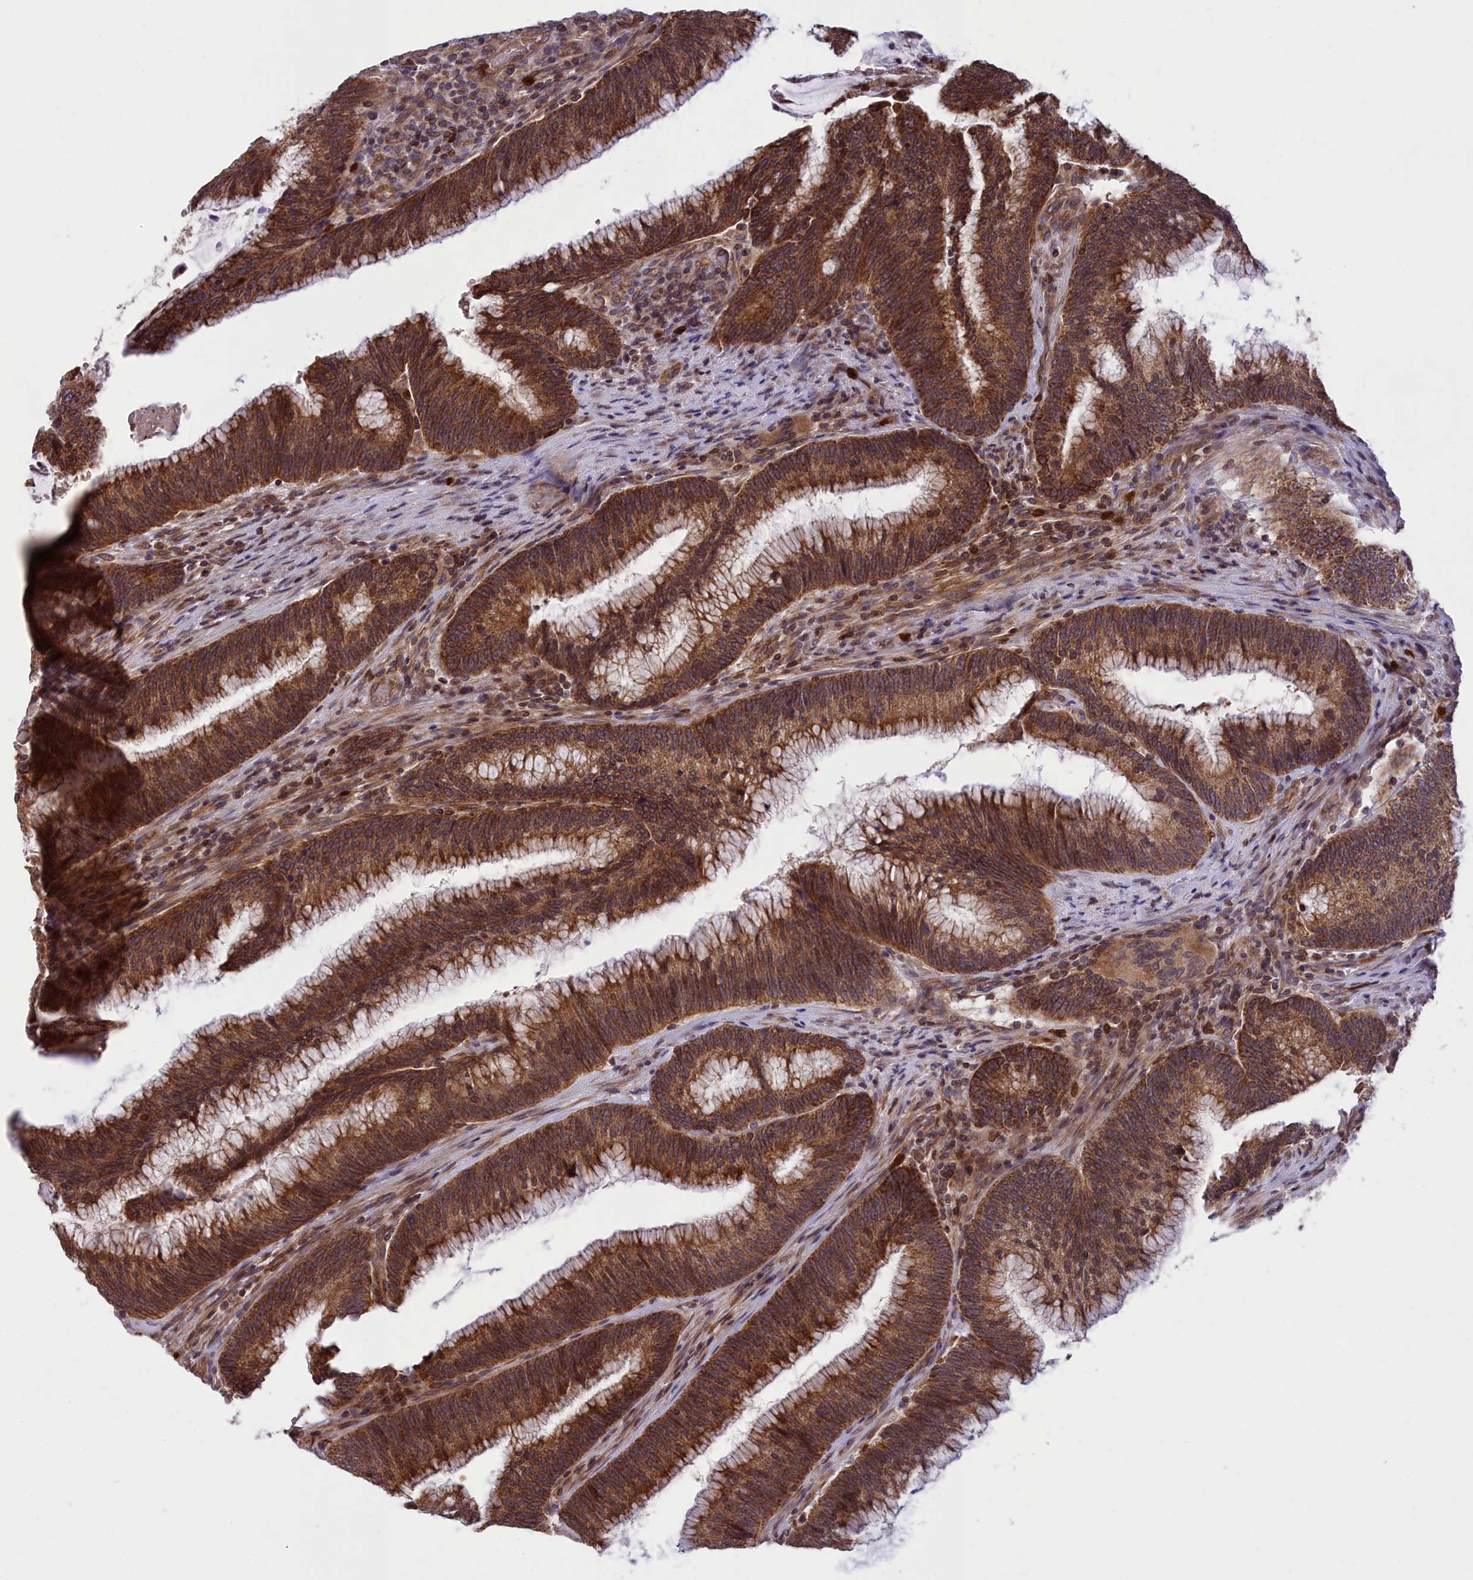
{"staining": {"intensity": "strong", "quantity": ">75%", "location": "cytoplasmic/membranous"}, "tissue": "colorectal cancer", "cell_type": "Tumor cells", "image_type": "cancer", "snomed": [{"axis": "morphology", "description": "Adenocarcinoma, NOS"}, {"axis": "topography", "description": "Rectum"}], "caption": "DAB immunohistochemical staining of colorectal cancer demonstrates strong cytoplasmic/membranous protein expression in approximately >75% of tumor cells.", "gene": "PKHD1L1", "patient": {"sex": "female", "age": 77}}